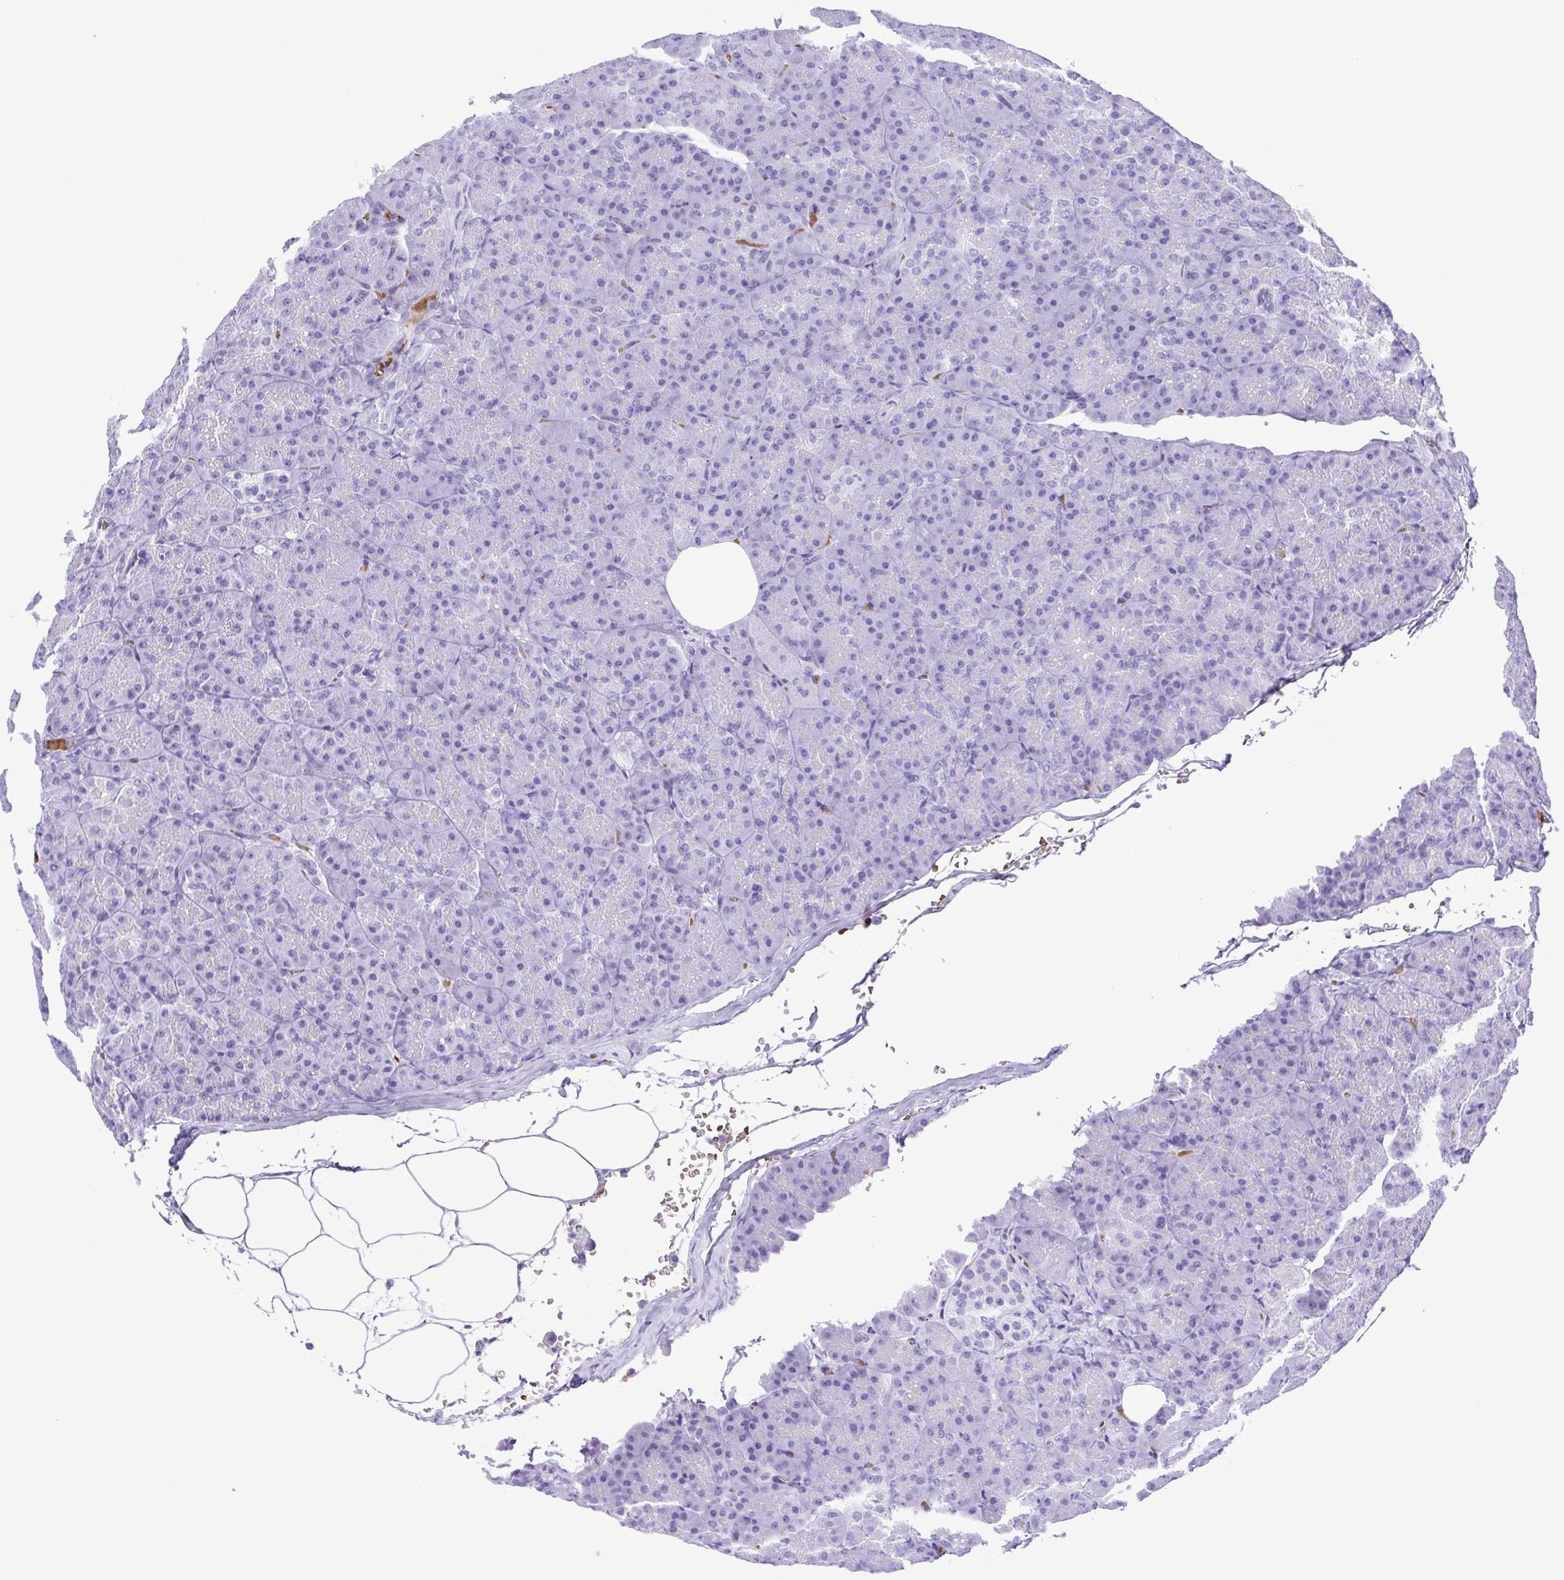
{"staining": {"intensity": "negative", "quantity": "none", "location": "none"}, "tissue": "pancreas", "cell_type": "Exocrine glandular cells", "image_type": "normal", "snomed": [{"axis": "morphology", "description": "Normal tissue, NOS"}, {"axis": "topography", "description": "Pancreas"}], "caption": "High power microscopy image of an immunohistochemistry photomicrograph of normal pancreas, revealing no significant positivity in exocrine glandular cells.", "gene": "SYT1", "patient": {"sex": "male", "age": 57}}